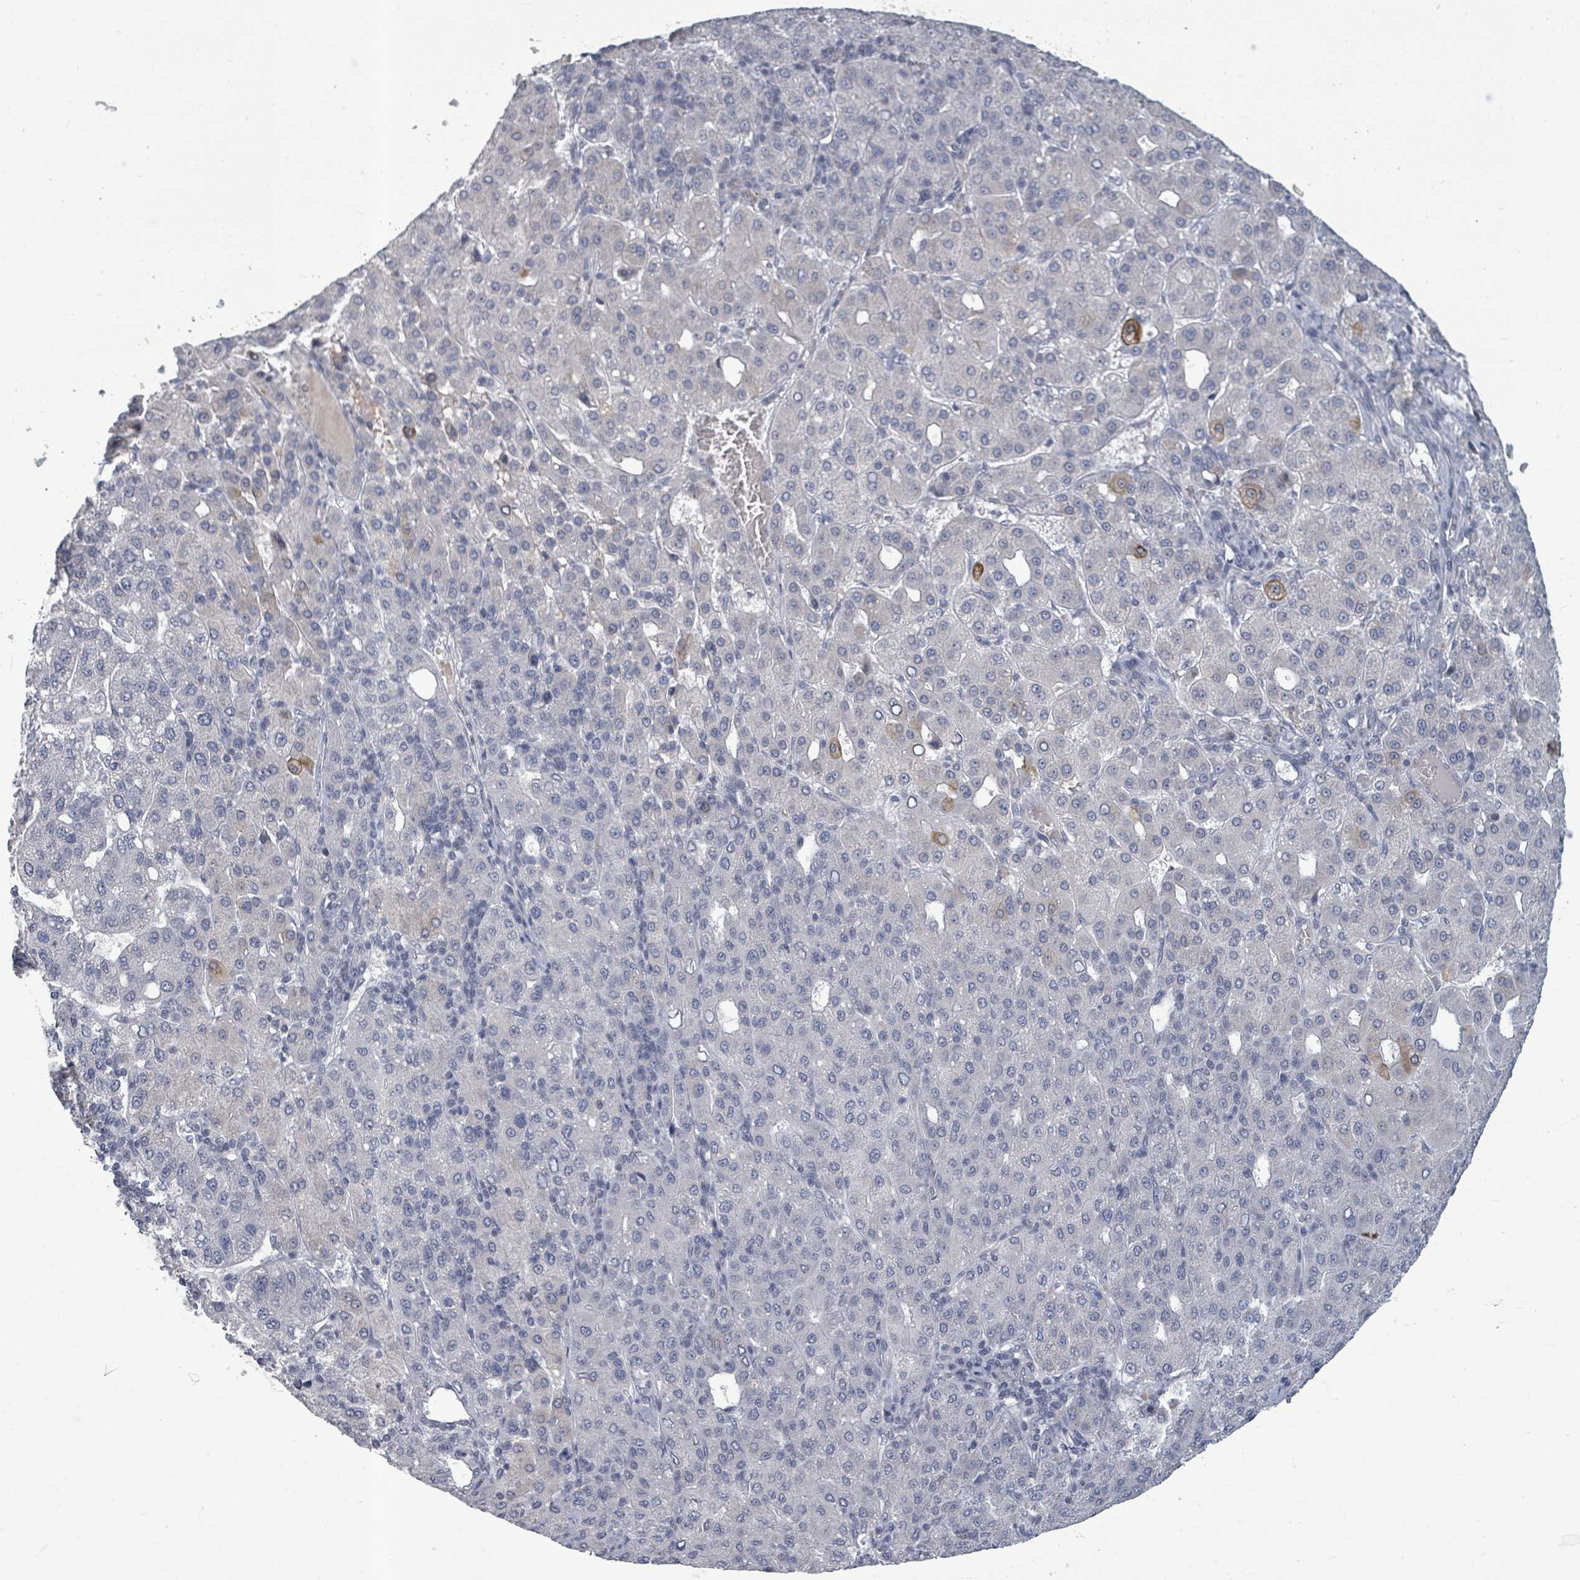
{"staining": {"intensity": "negative", "quantity": "none", "location": "none"}, "tissue": "liver cancer", "cell_type": "Tumor cells", "image_type": "cancer", "snomed": [{"axis": "morphology", "description": "Carcinoma, Hepatocellular, NOS"}, {"axis": "topography", "description": "Liver"}], "caption": "Liver cancer was stained to show a protein in brown. There is no significant positivity in tumor cells.", "gene": "PTPN20", "patient": {"sex": "male", "age": 65}}